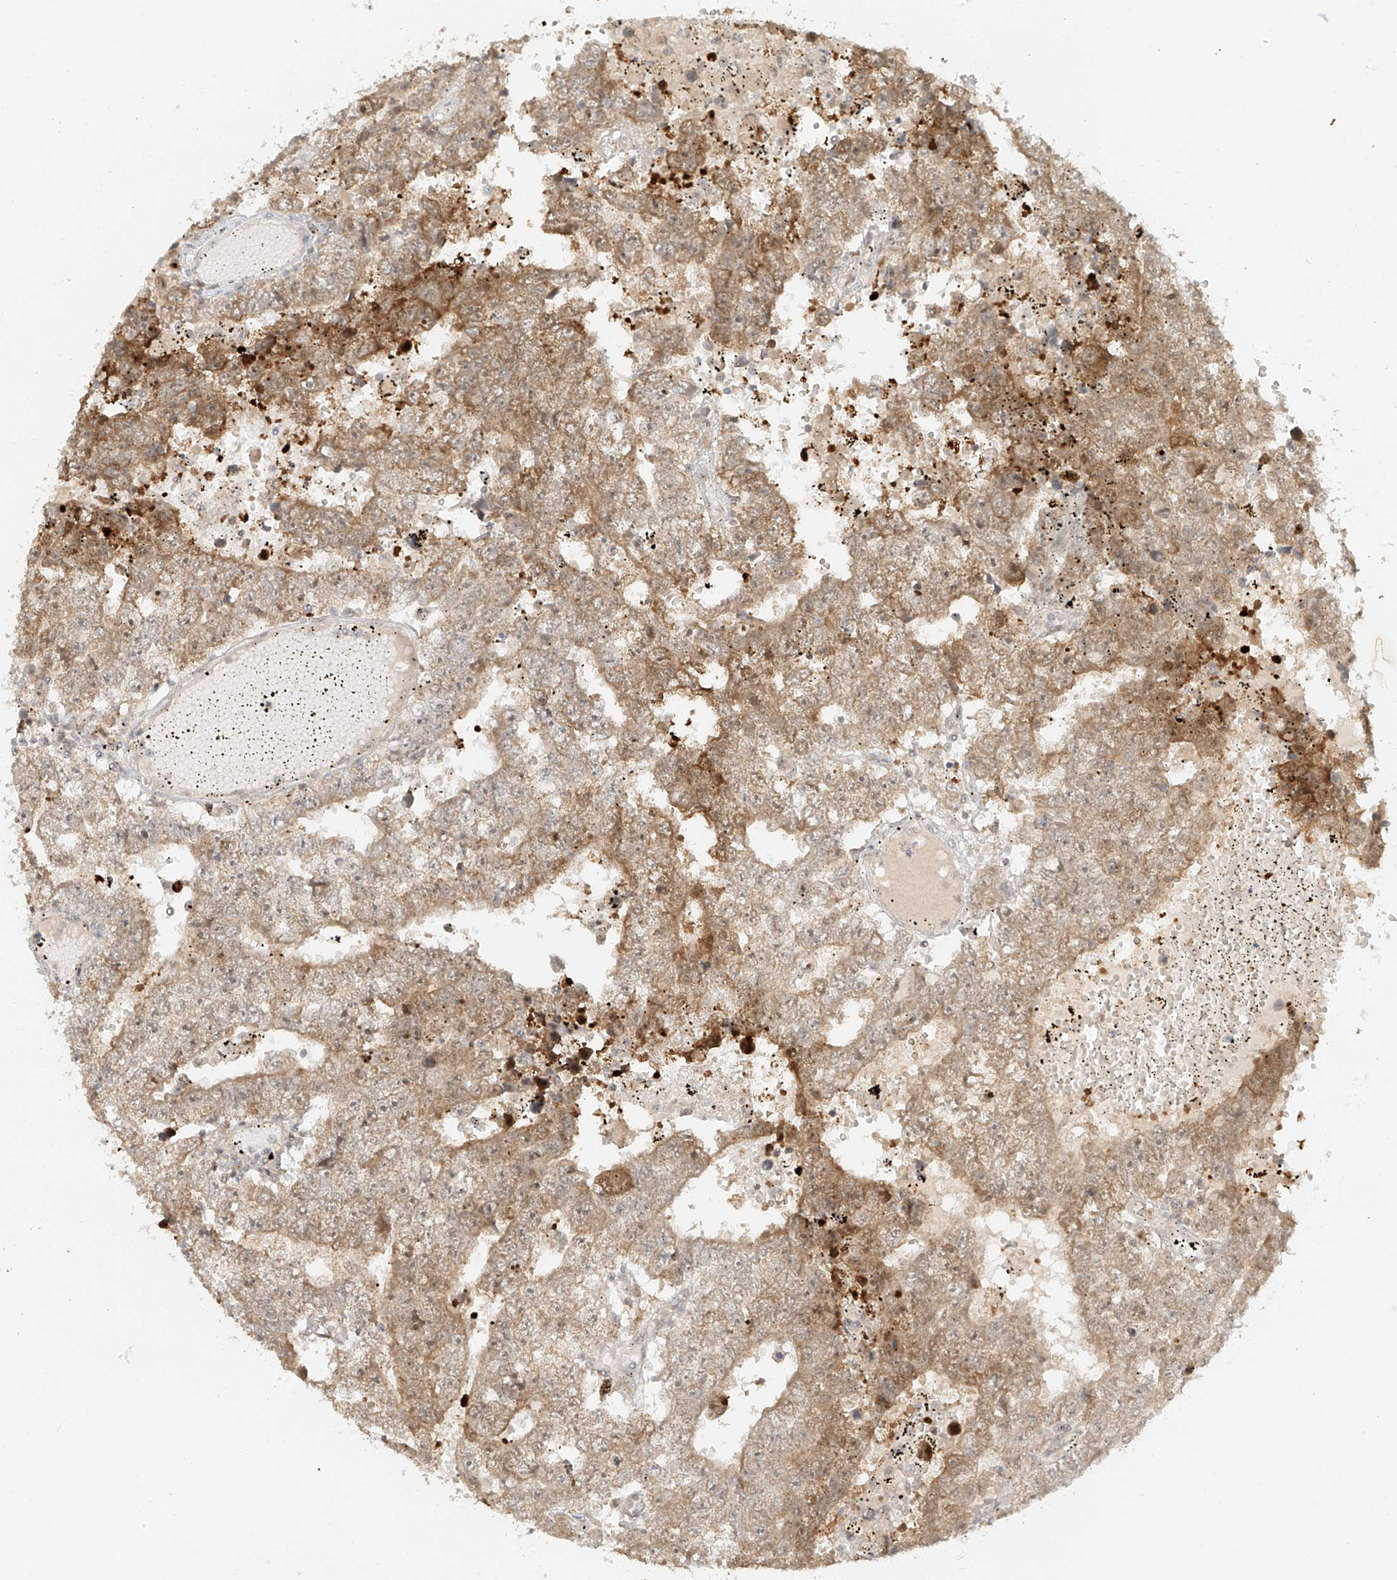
{"staining": {"intensity": "moderate", "quantity": ">75%", "location": "cytoplasmic/membranous"}, "tissue": "testis cancer", "cell_type": "Tumor cells", "image_type": "cancer", "snomed": [{"axis": "morphology", "description": "Carcinoma, Embryonal, NOS"}, {"axis": "topography", "description": "Testis"}], "caption": "Approximately >75% of tumor cells in human testis cancer reveal moderate cytoplasmic/membranous protein expression as visualized by brown immunohistochemical staining.", "gene": "MIPEP", "patient": {"sex": "male", "age": 25}}